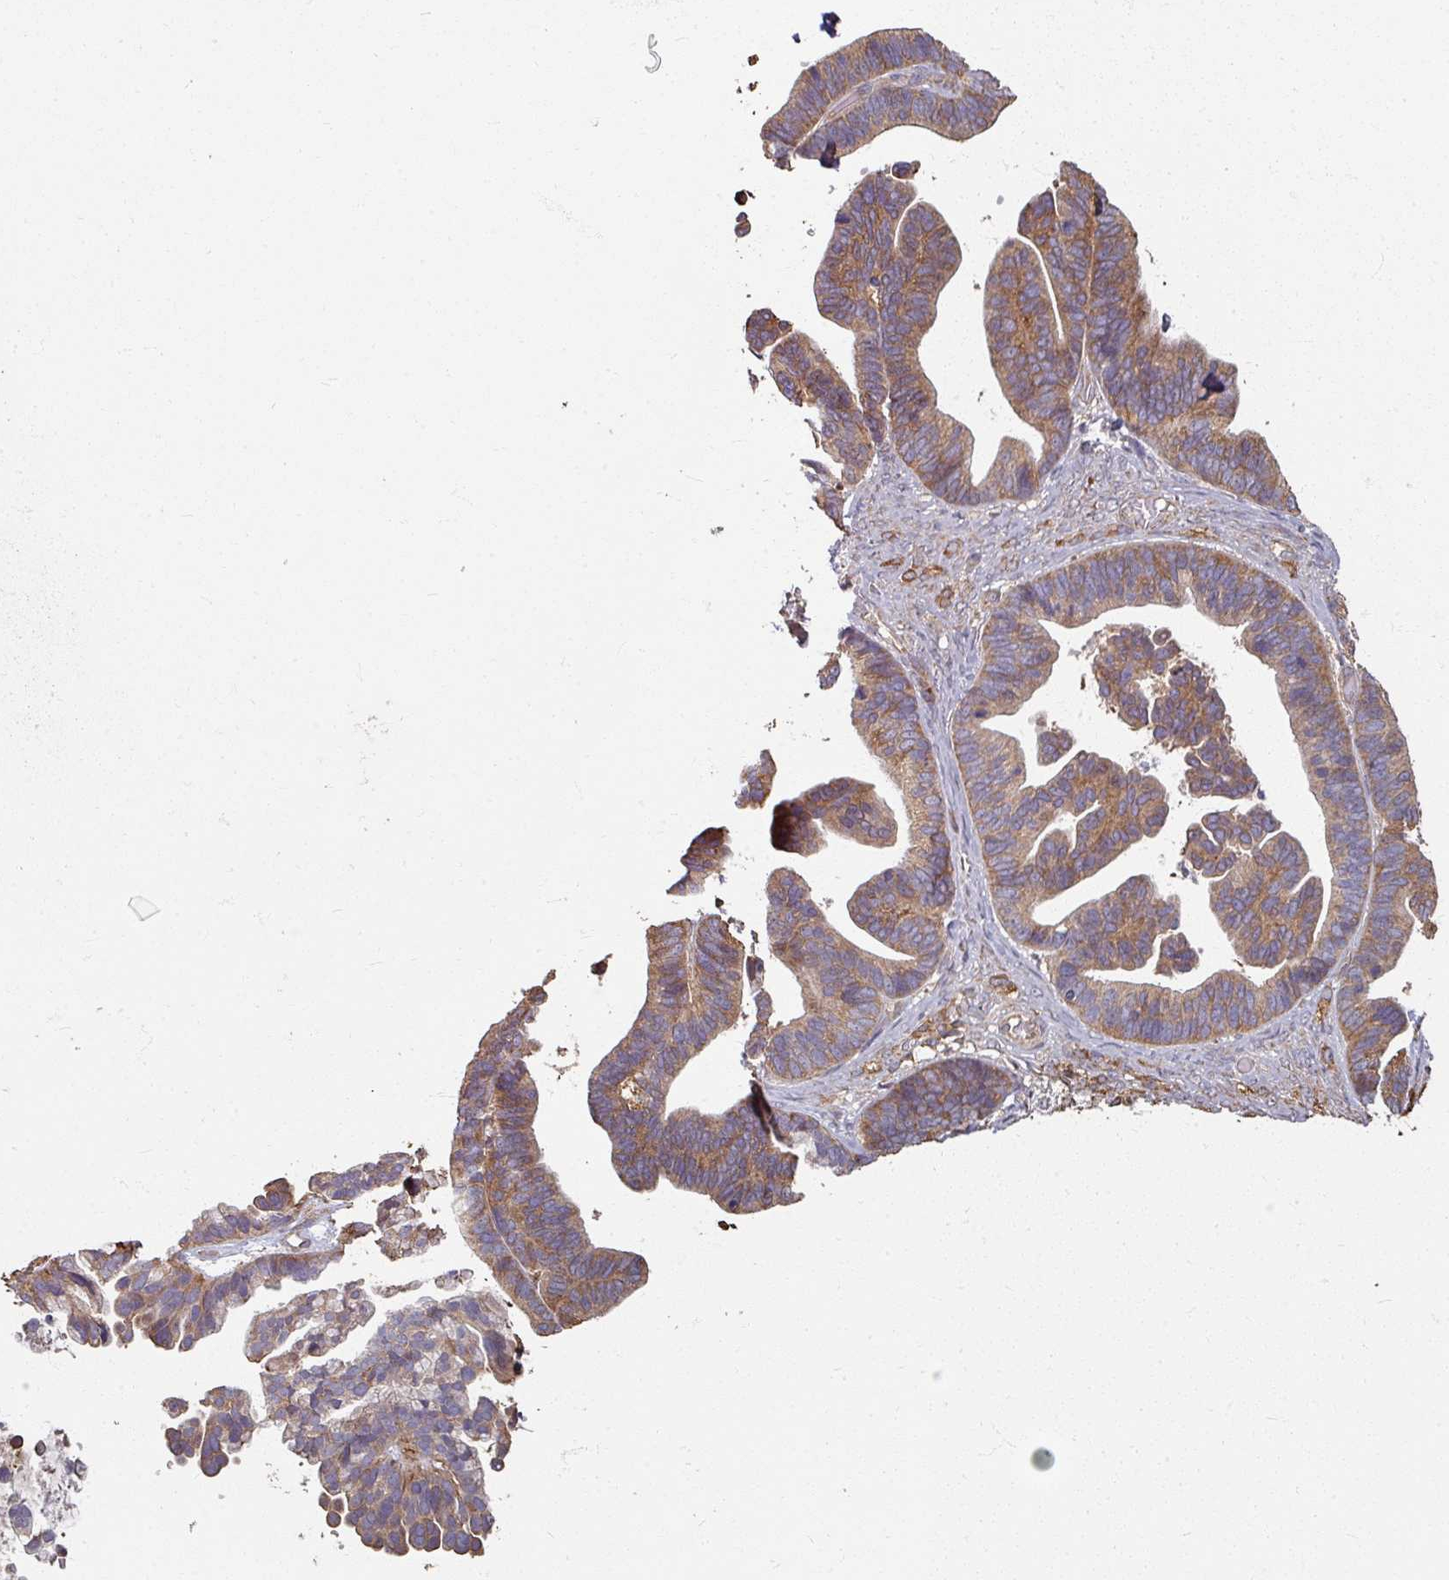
{"staining": {"intensity": "moderate", "quantity": ">75%", "location": "cytoplasmic/membranous"}, "tissue": "ovarian cancer", "cell_type": "Tumor cells", "image_type": "cancer", "snomed": [{"axis": "morphology", "description": "Cystadenocarcinoma, serous, NOS"}, {"axis": "topography", "description": "Ovary"}], "caption": "Immunohistochemistry (IHC) (DAB) staining of ovarian cancer (serous cystadenocarcinoma) exhibits moderate cytoplasmic/membranous protein staining in about >75% of tumor cells.", "gene": "CCDC68", "patient": {"sex": "female", "age": 56}}